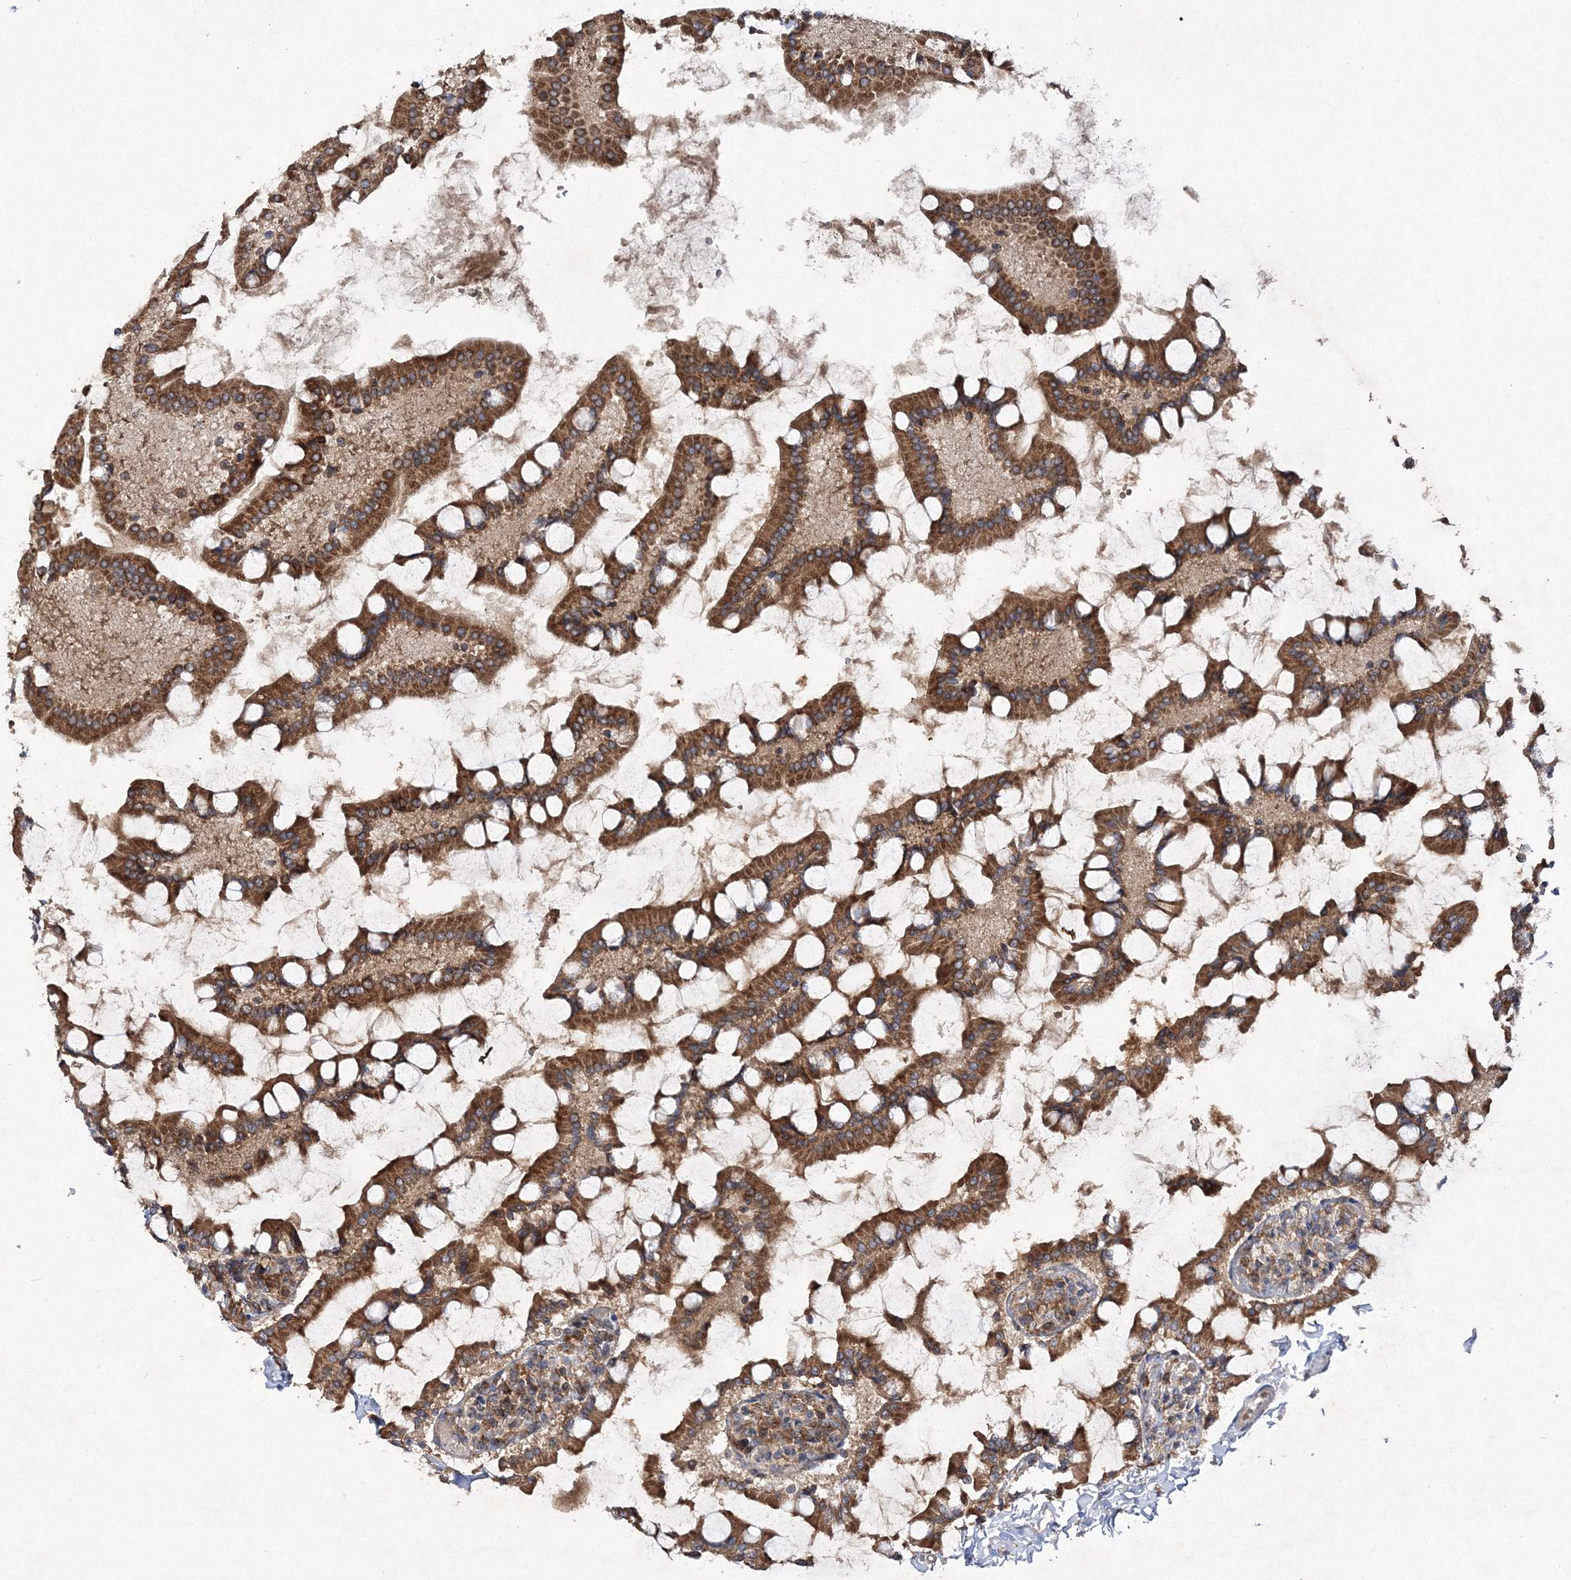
{"staining": {"intensity": "strong", "quantity": ">75%", "location": "cytoplasmic/membranous"}, "tissue": "small intestine", "cell_type": "Glandular cells", "image_type": "normal", "snomed": [{"axis": "morphology", "description": "Normal tissue, NOS"}, {"axis": "topography", "description": "Small intestine"}], "caption": "A brown stain shows strong cytoplasmic/membranous expression of a protein in glandular cells of unremarkable human small intestine. The staining was performed using DAB, with brown indicating positive protein expression. Nuclei are stained blue with hematoxylin.", "gene": "DNAJC13", "patient": {"sex": "male", "age": 41}}